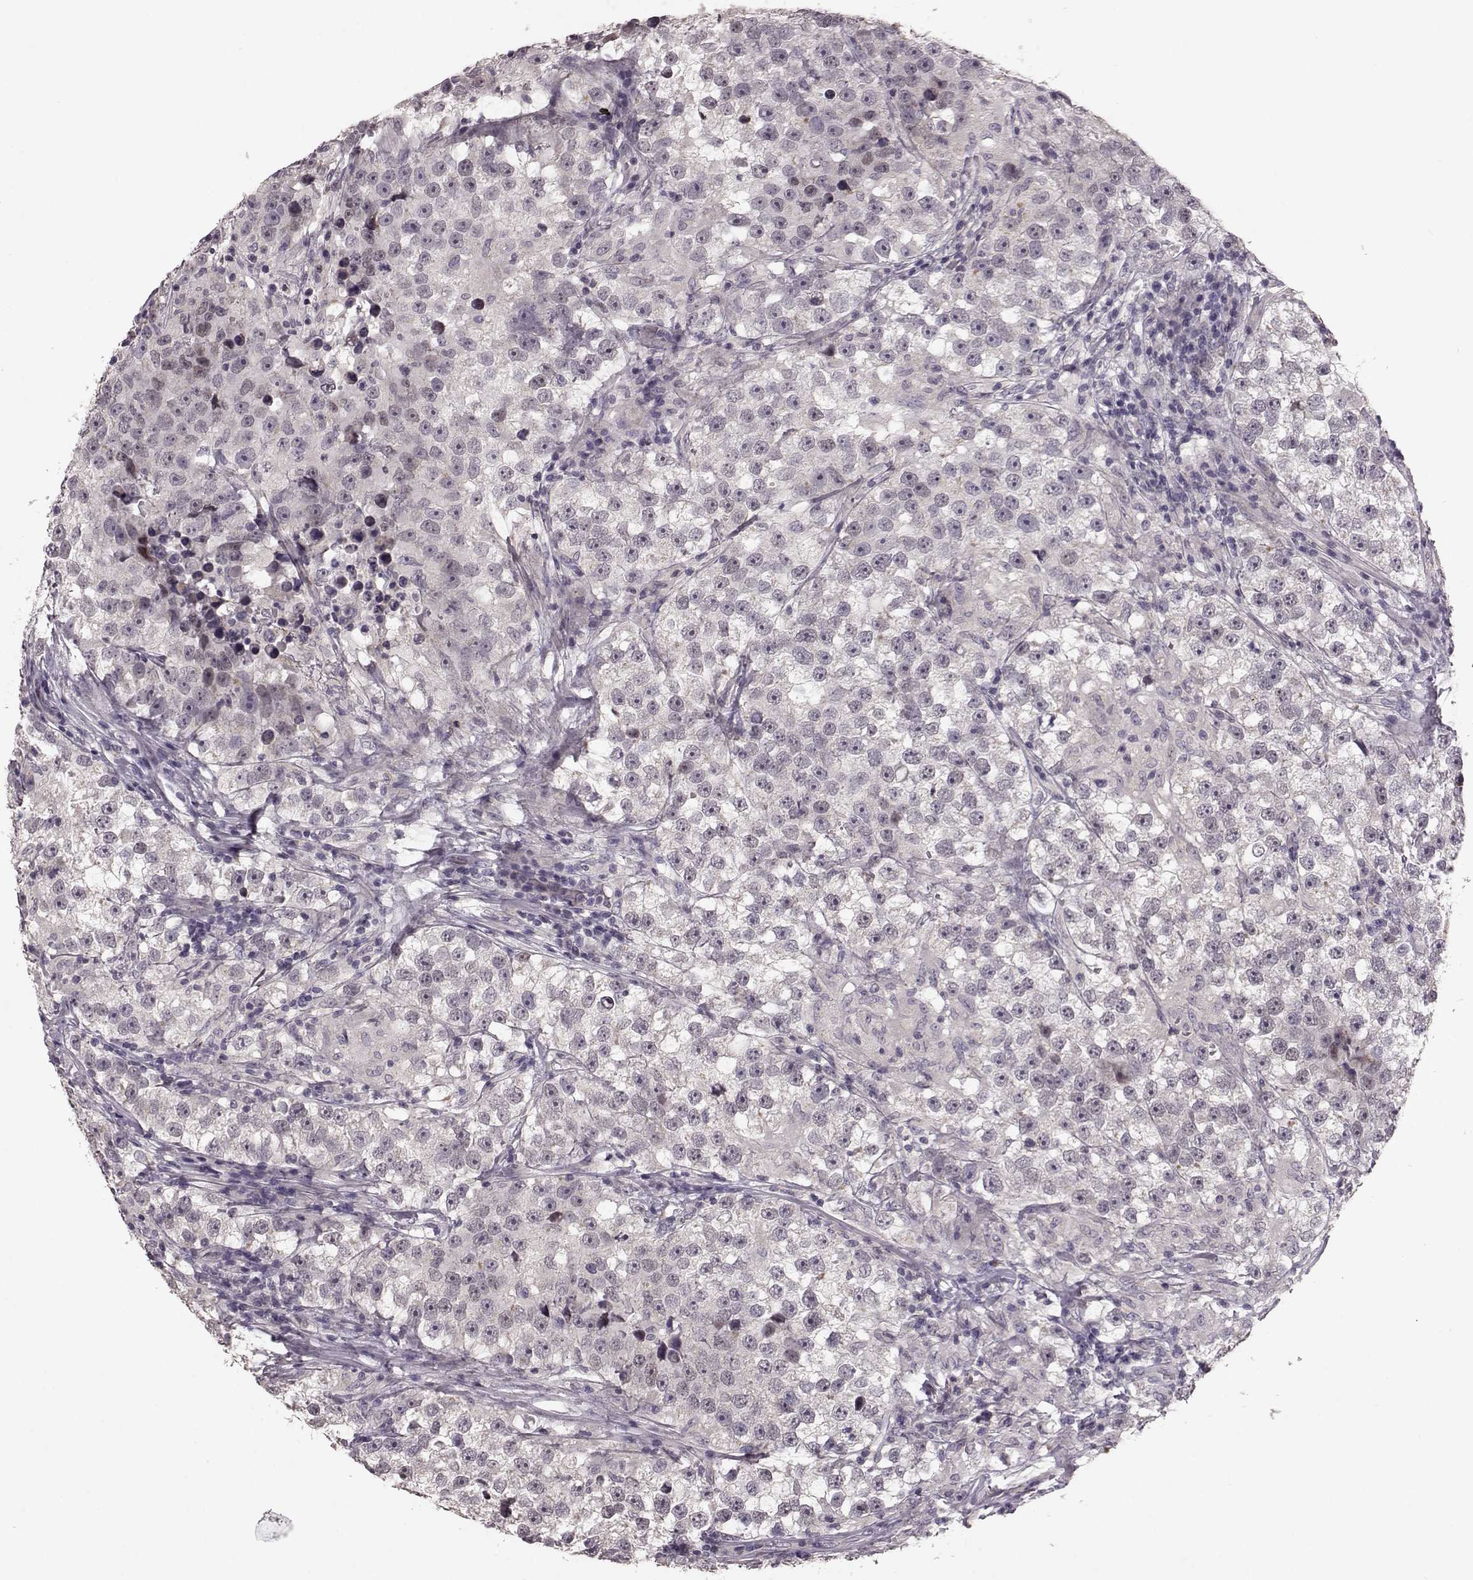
{"staining": {"intensity": "negative", "quantity": "none", "location": "none"}, "tissue": "testis cancer", "cell_type": "Tumor cells", "image_type": "cancer", "snomed": [{"axis": "morphology", "description": "Seminoma, NOS"}, {"axis": "topography", "description": "Testis"}], "caption": "Tumor cells show no significant protein staining in seminoma (testis). (Brightfield microscopy of DAB (3,3'-diaminobenzidine) immunohistochemistry at high magnification).", "gene": "SLC52A3", "patient": {"sex": "male", "age": 46}}